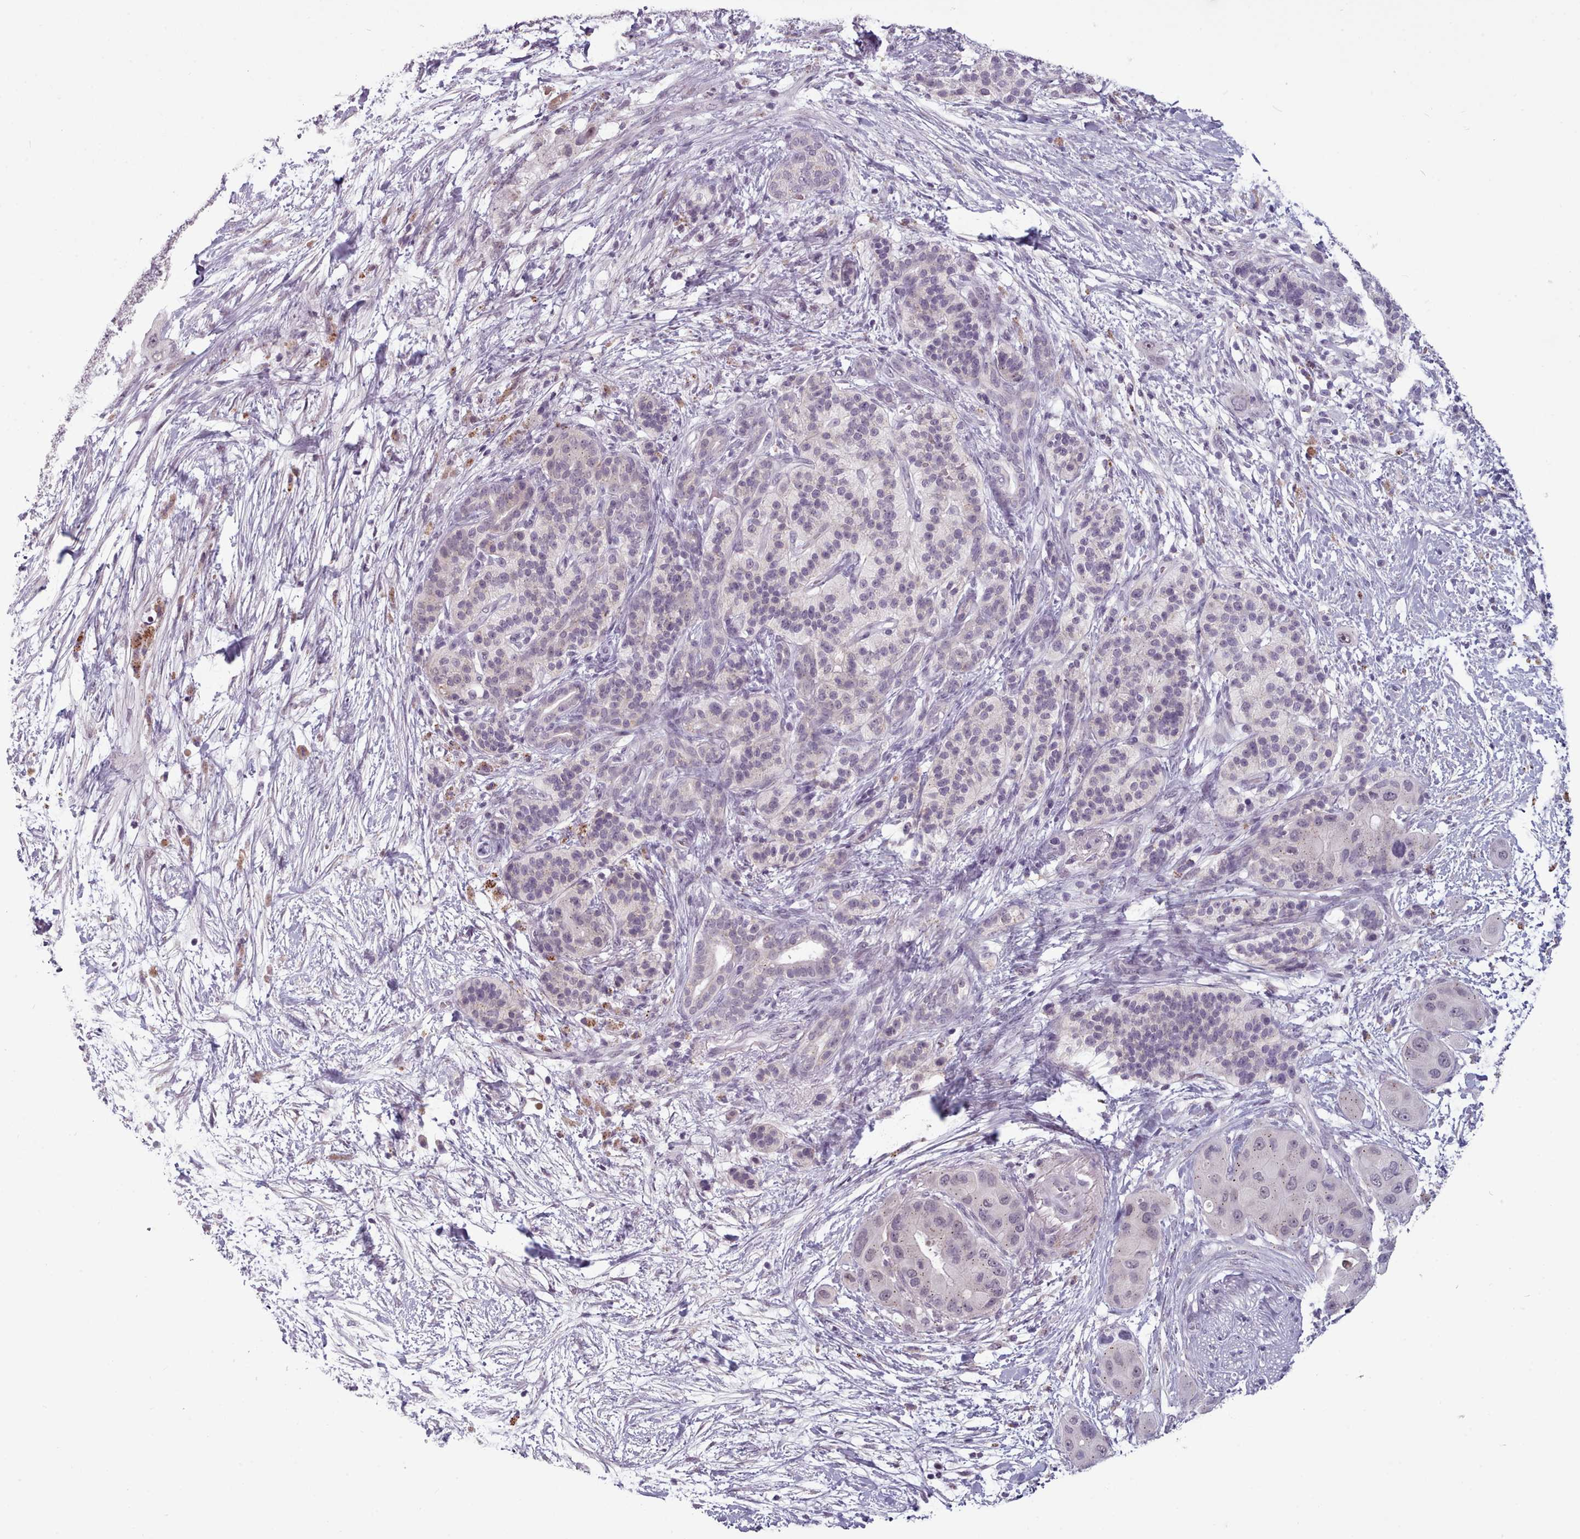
{"staining": {"intensity": "negative", "quantity": "none", "location": "none"}, "tissue": "pancreatic cancer", "cell_type": "Tumor cells", "image_type": "cancer", "snomed": [{"axis": "morphology", "description": "Adenocarcinoma, NOS"}, {"axis": "topography", "description": "Pancreas"}], "caption": "Human pancreatic cancer stained for a protein using immunohistochemistry demonstrates no expression in tumor cells.", "gene": "PBX4", "patient": {"sex": "male", "age": 57}}